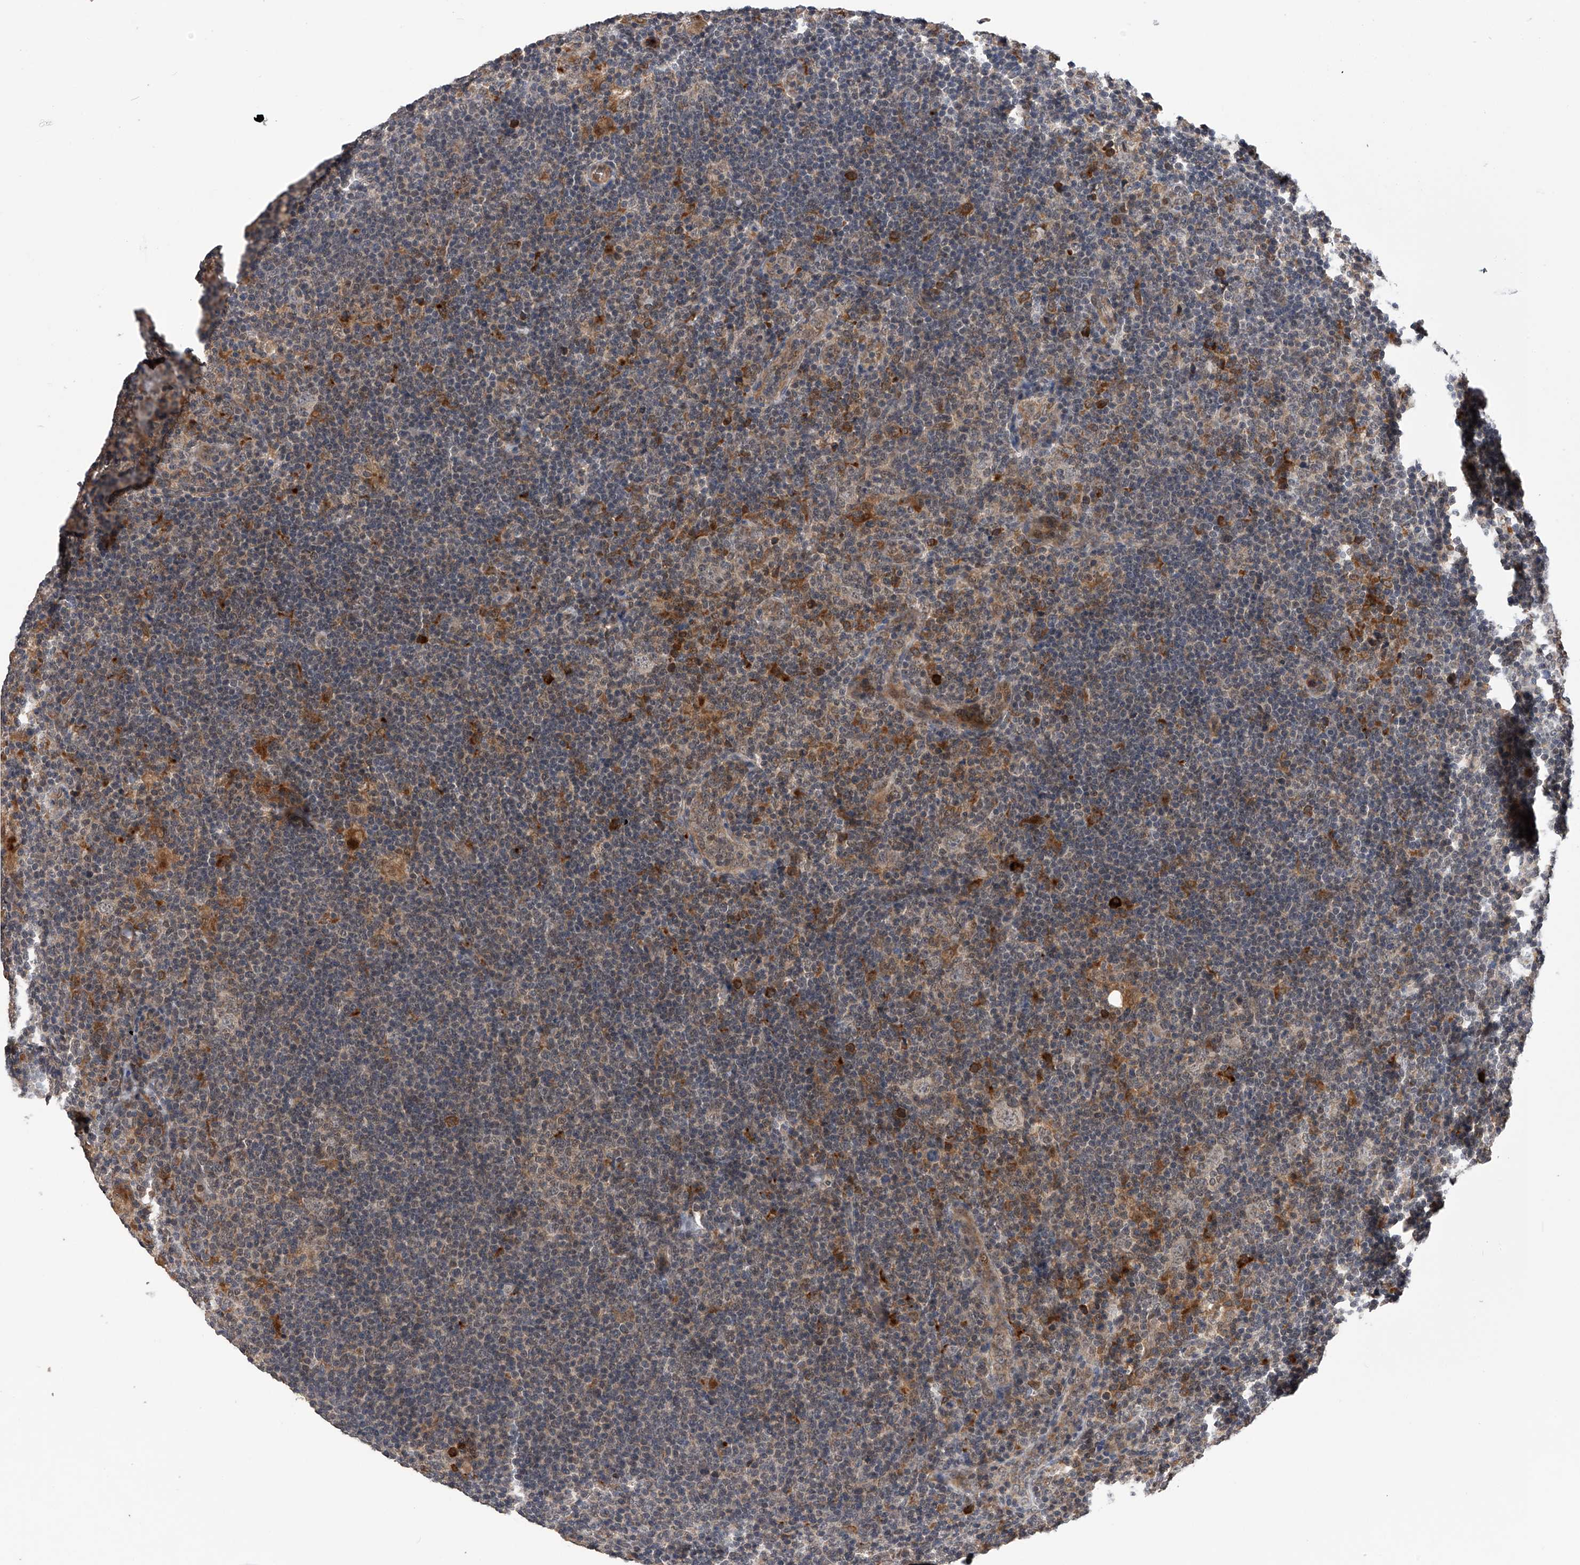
{"staining": {"intensity": "weak", "quantity": "<25%", "location": "cytoplasmic/membranous"}, "tissue": "lymphoma", "cell_type": "Tumor cells", "image_type": "cancer", "snomed": [{"axis": "morphology", "description": "Hodgkin's disease, NOS"}, {"axis": "topography", "description": "Lymph node"}], "caption": "High magnification brightfield microscopy of lymphoma stained with DAB (3,3'-diaminobenzidine) (brown) and counterstained with hematoxylin (blue): tumor cells show no significant positivity.", "gene": "SPOCK1", "patient": {"sex": "female", "age": 57}}